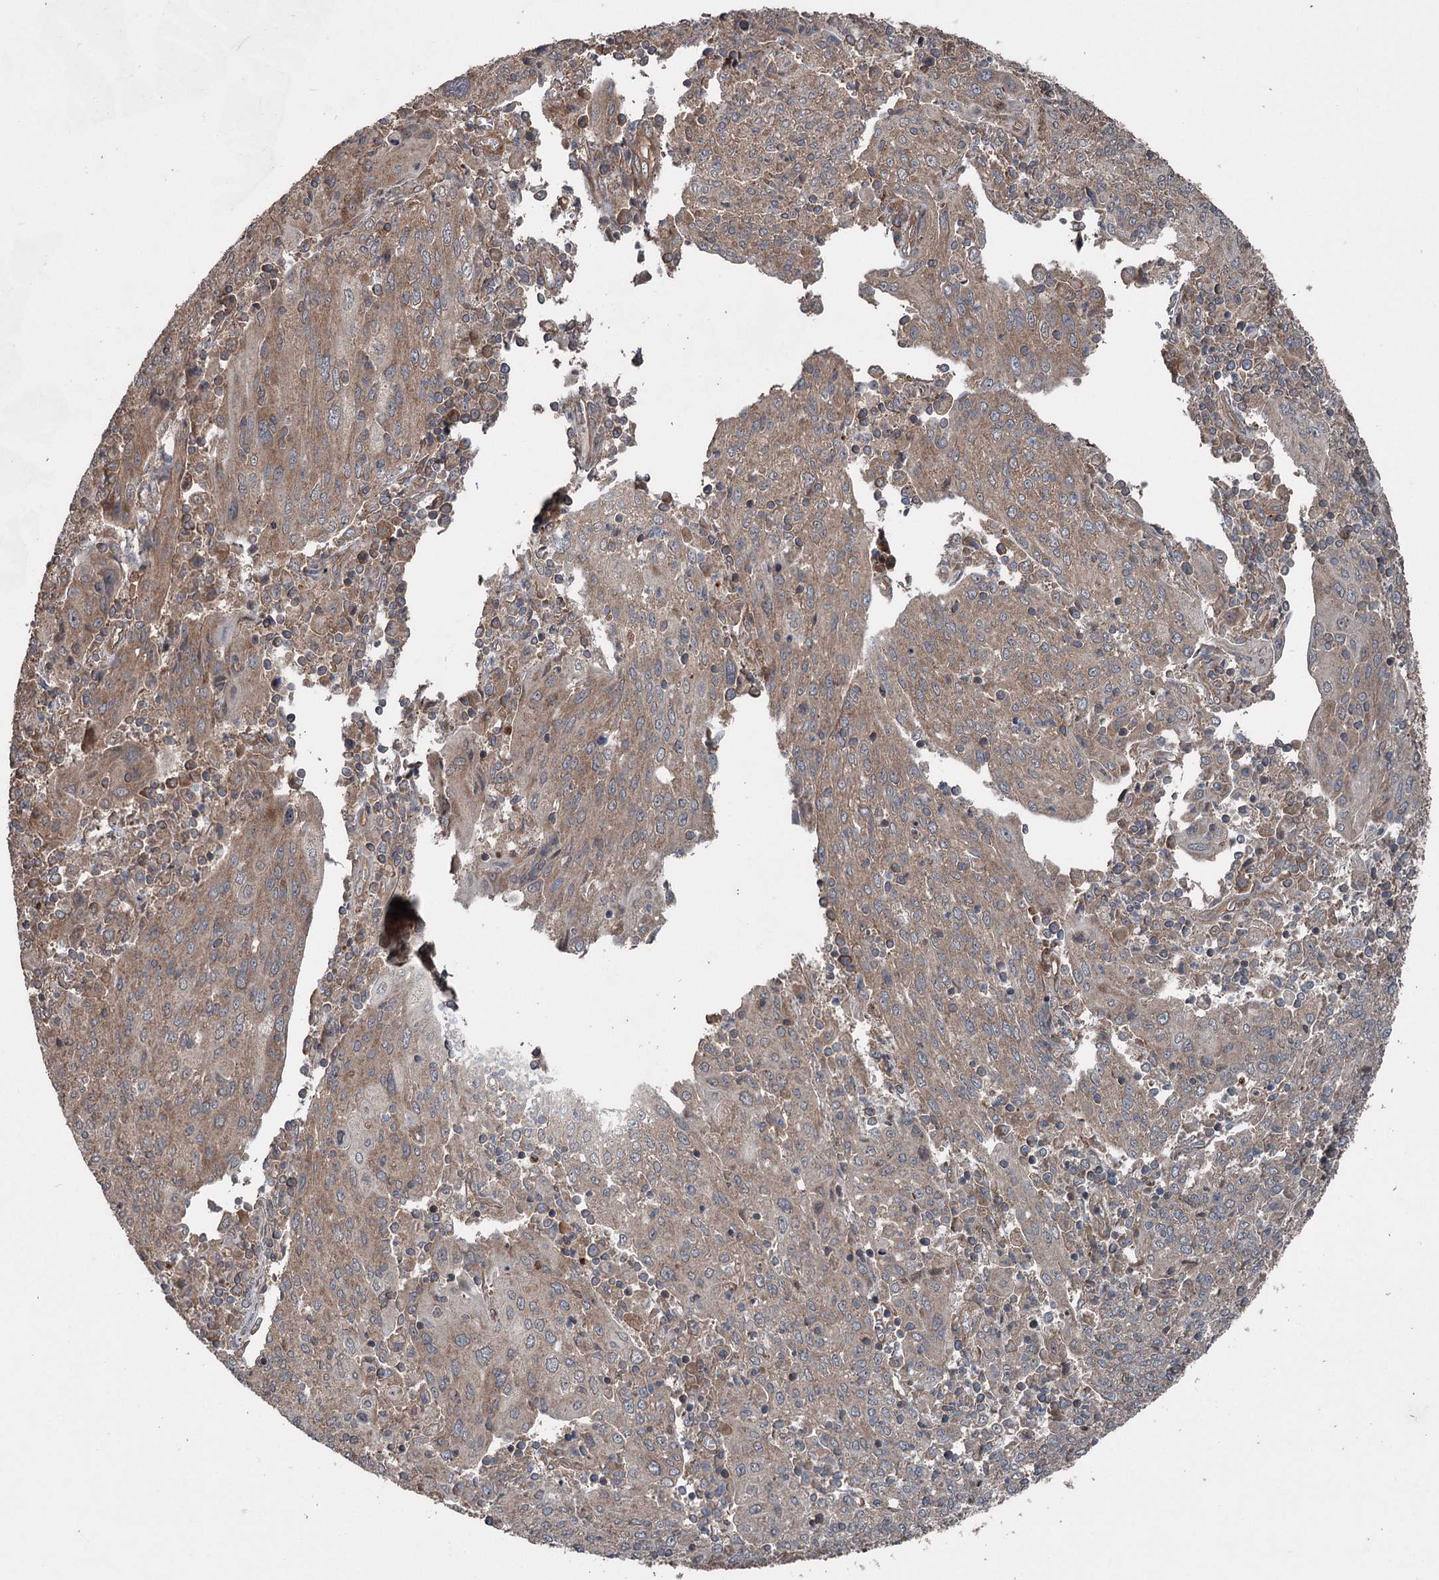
{"staining": {"intensity": "weak", "quantity": "25%-75%", "location": "cytoplasmic/membranous"}, "tissue": "cervical cancer", "cell_type": "Tumor cells", "image_type": "cancer", "snomed": [{"axis": "morphology", "description": "Squamous cell carcinoma, NOS"}, {"axis": "topography", "description": "Cervix"}], "caption": "Protein expression analysis of squamous cell carcinoma (cervical) demonstrates weak cytoplasmic/membranous positivity in about 25%-75% of tumor cells.", "gene": "RNF214", "patient": {"sex": "female", "age": 67}}